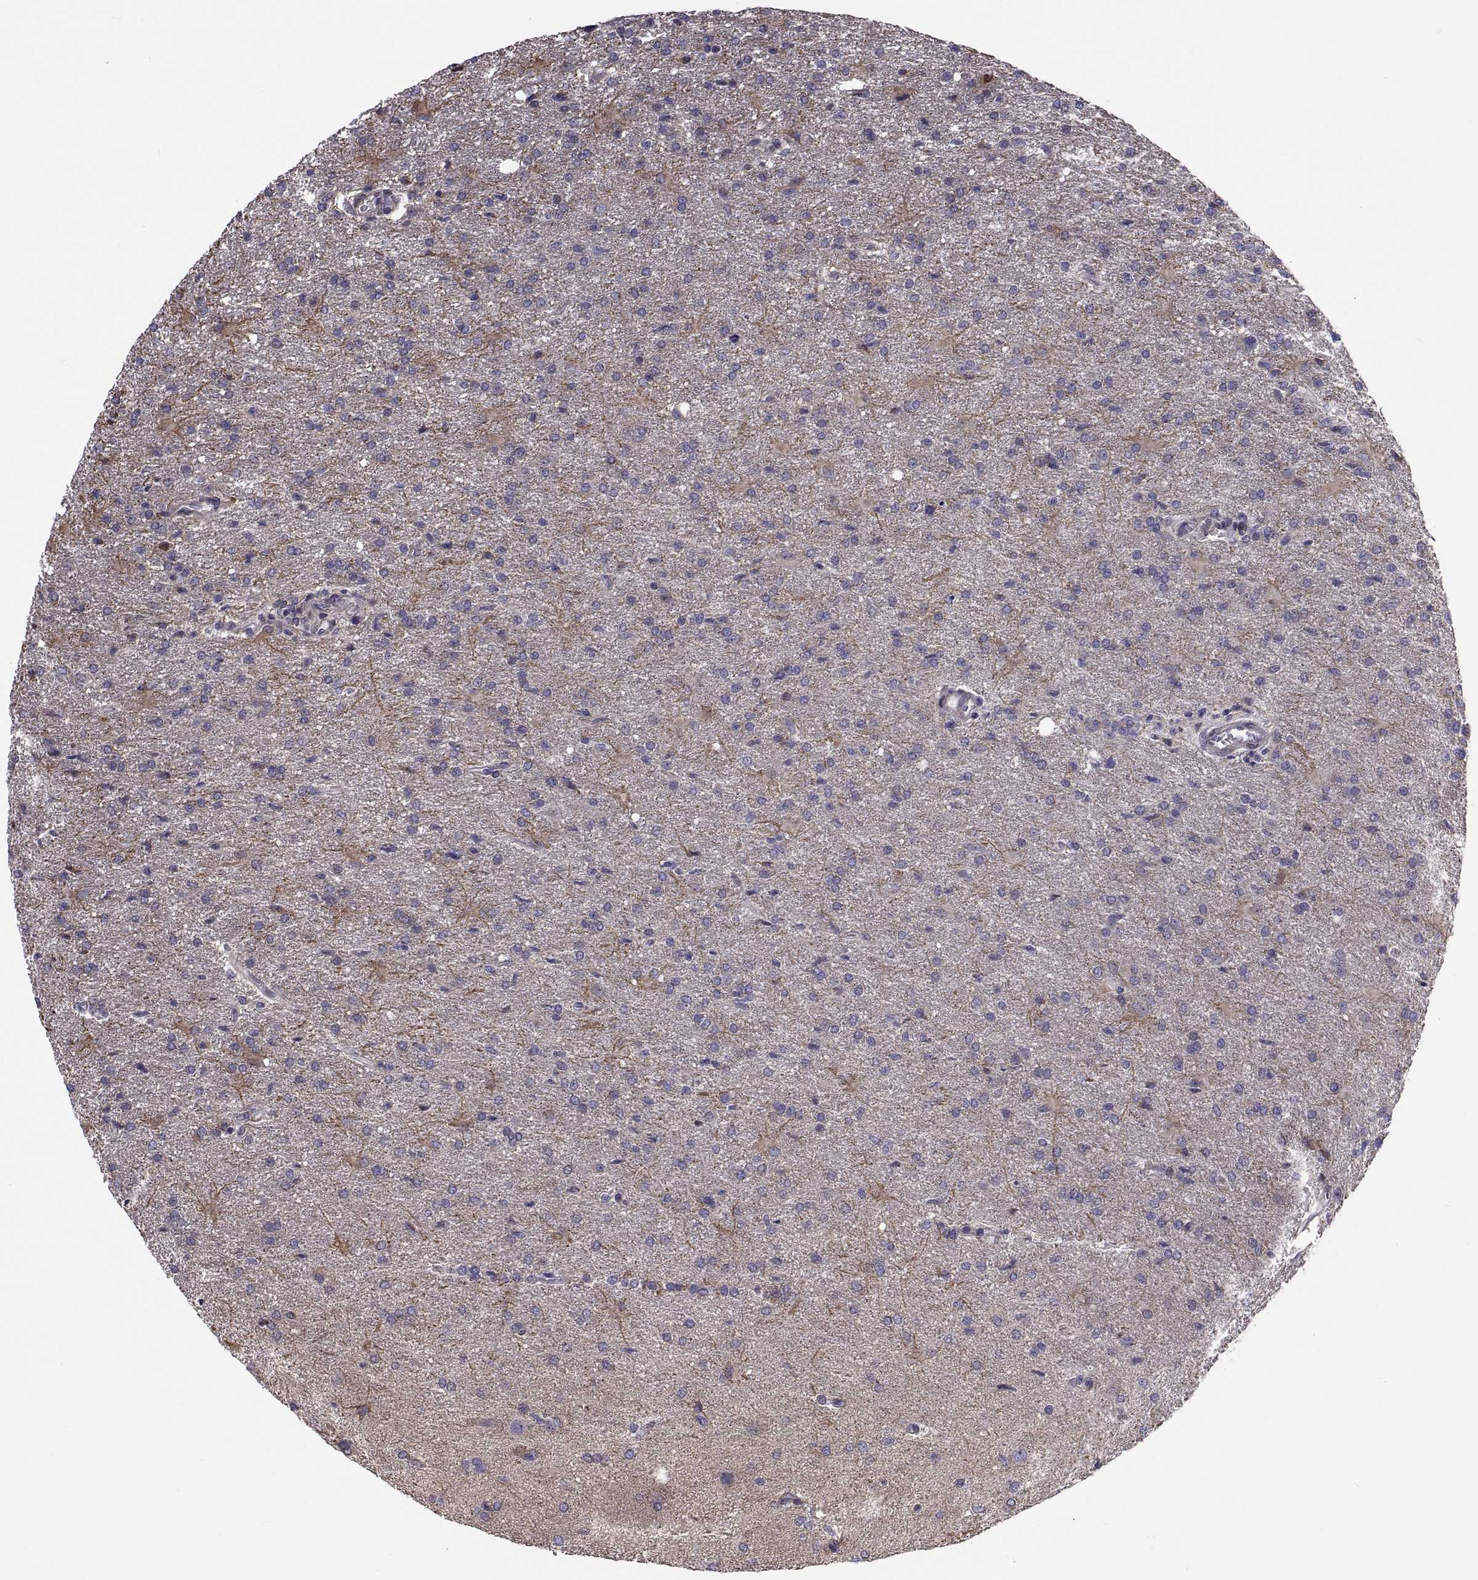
{"staining": {"intensity": "negative", "quantity": "none", "location": "none"}, "tissue": "glioma", "cell_type": "Tumor cells", "image_type": "cancer", "snomed": [{"axis": "morphology", "description": "Glioma, malignant, High grade"}, {"axis": "topography", "description": "Brain"}], "caption": "IHC photomicrograph of glioma stained for a protein (brown), which displays no expression in tumor cells.", "gene": "ANO1", "patient": {"sex": "male", "age": 68}}